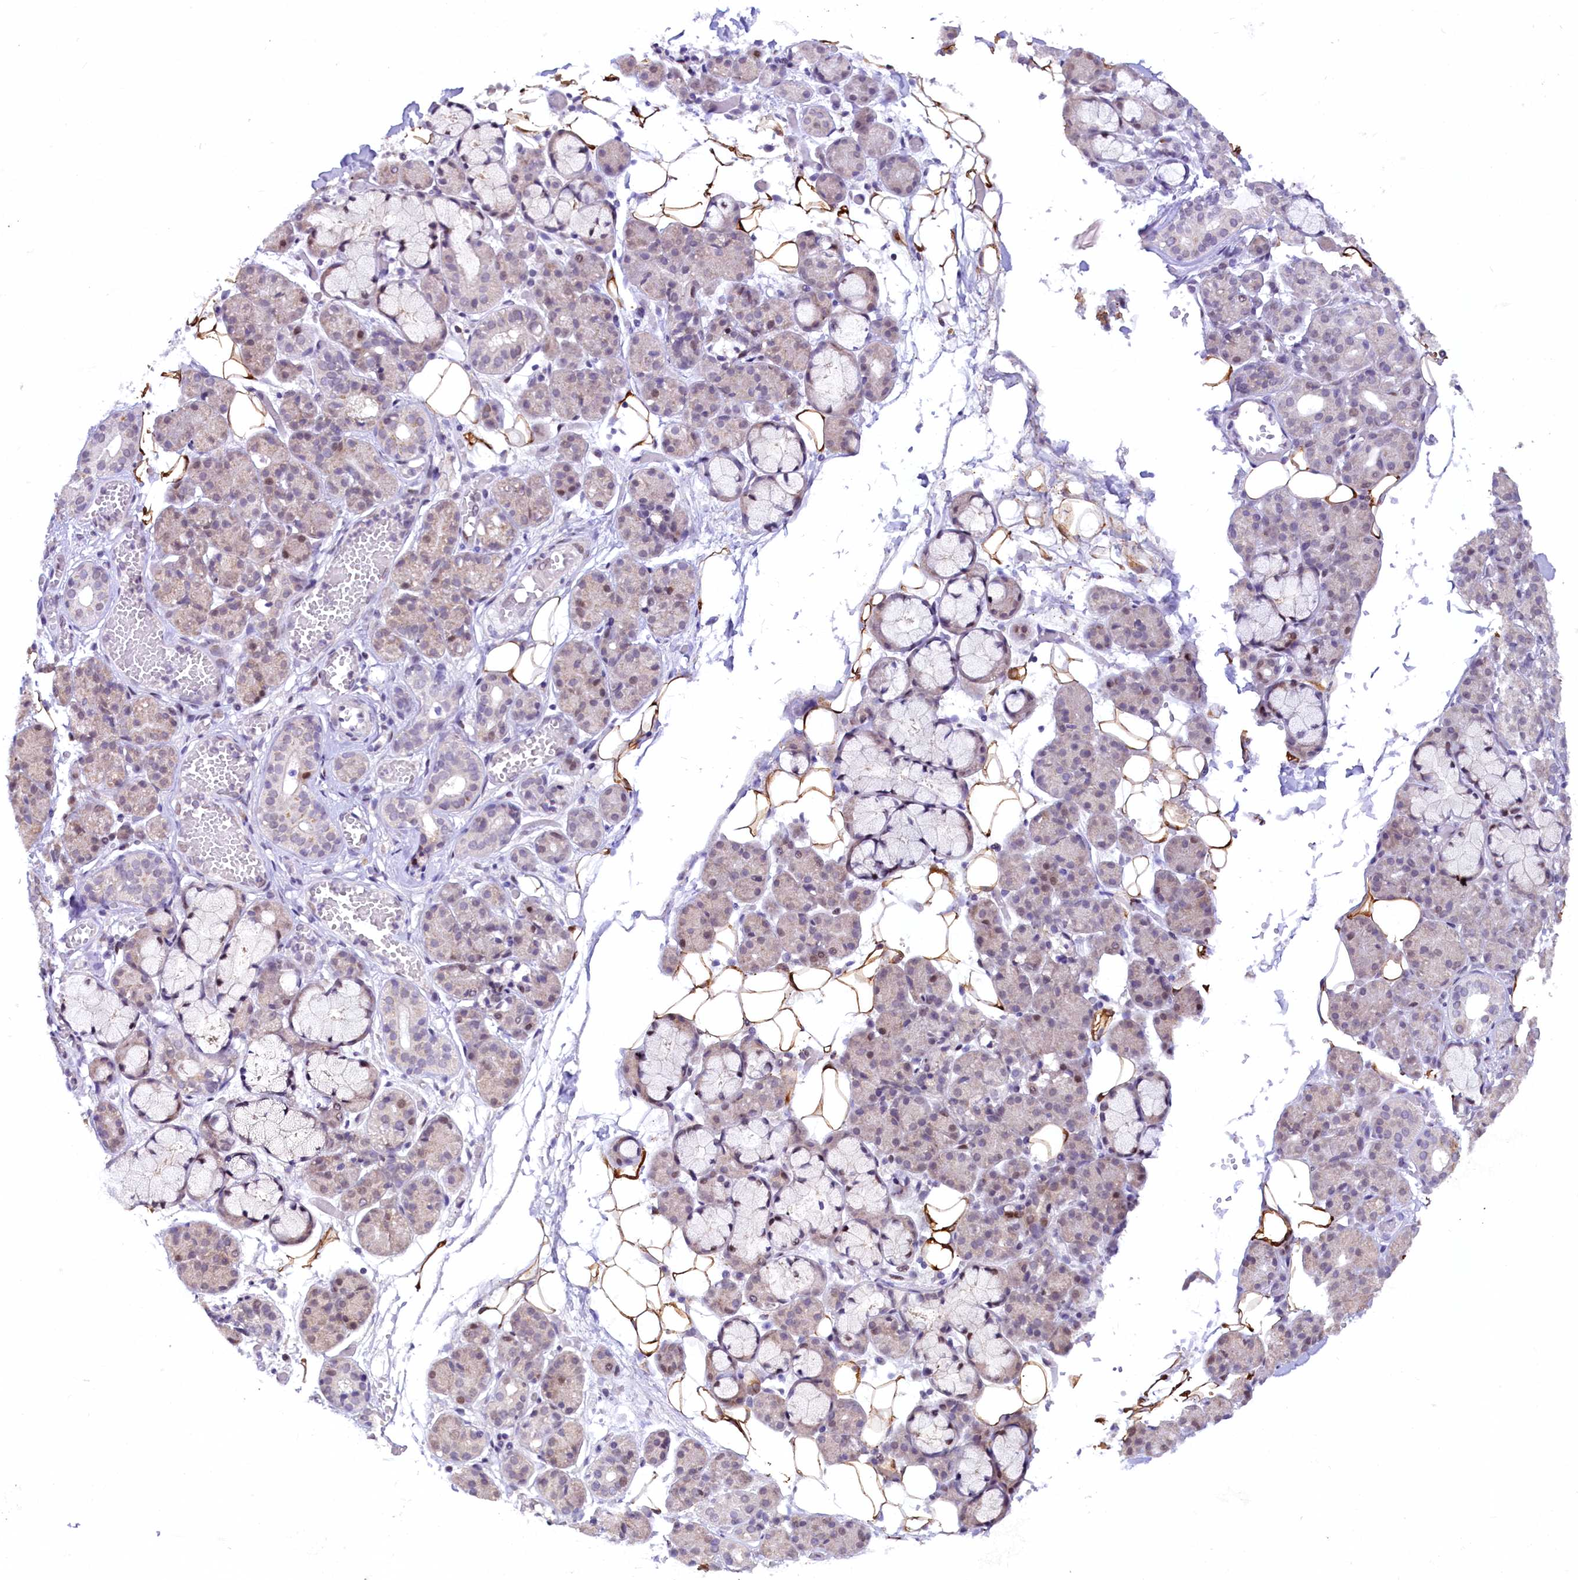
{"staining": {"intensity": "weak", "quantity": "<25%", "location": "nuclear"}, "tissue": "salivary gland", "cell_type": "Glandular cells", "image_type": "normal", "snomed": [{"axis": "morphology", "description": "Normal tissue, NOS"}, {"axis": "topography", "description": "Salivary gland"}], "caption": "An immunohistochemistry image of unremarkable salivary gland is shown. There is no staining in glandular cells of salivary gland.", "gene": "ANKS3", "patient": {"sex": "male", "age": 63}}